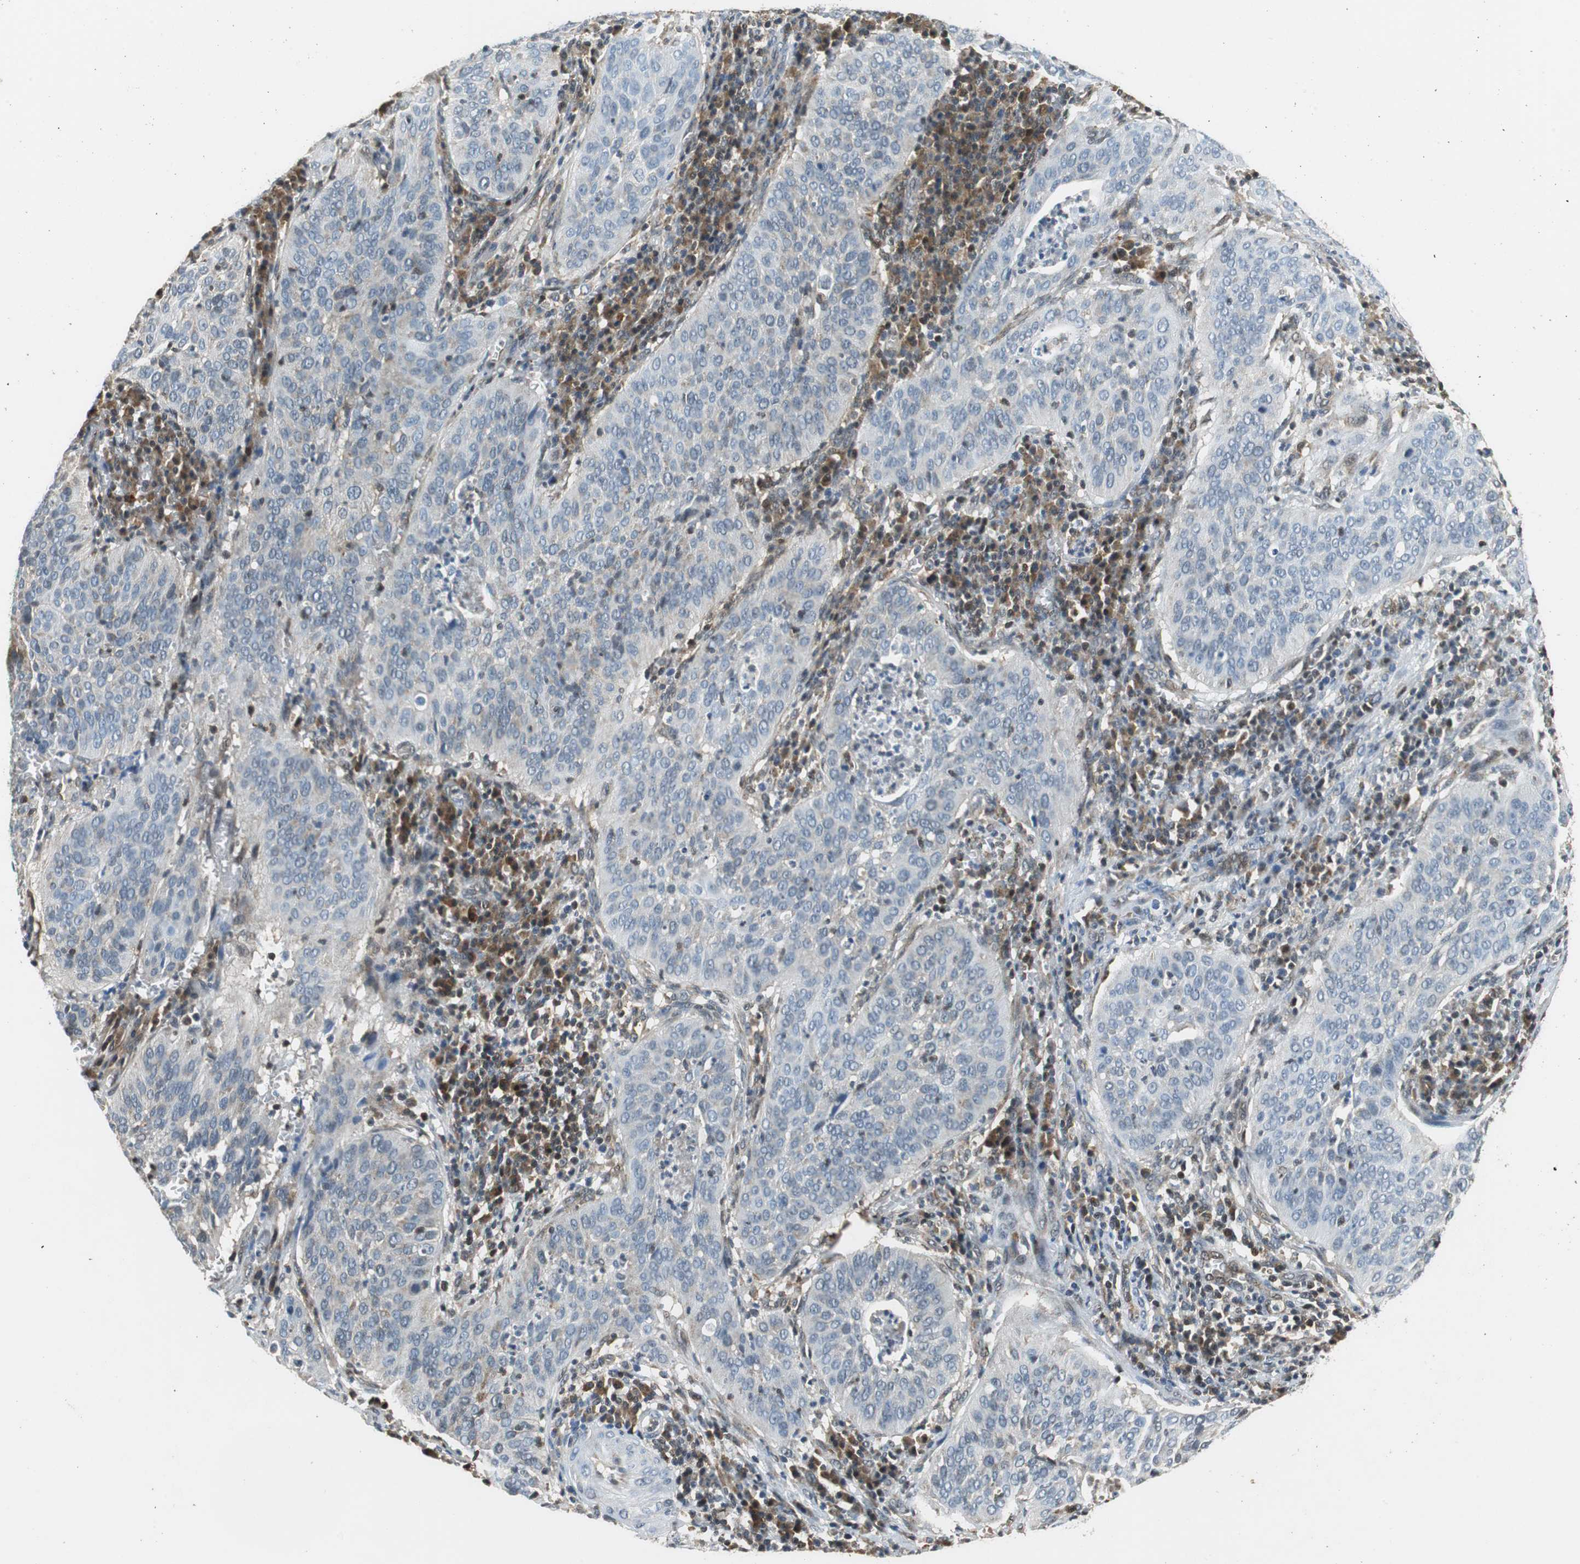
{"staining": {"intensity": "negative", "quantity": "none", "location": "none"}, "tissue": "cervical cancer", "cell_type": "Tumor cells", "image_type": "cancer", "snomed": [{"axis": "morphology", "description": "Squamous cell carcinoma, NOS"}, {"axis": "topography", "description": "Cervix"}], "caption": "High power microscopy image of an IHC micrograph of squamous cell carcinoma (cervical), revealing no significant expression in tumor cells.", "gene": "GSDMD", "patient": {"sex": "female", "age": 39}}